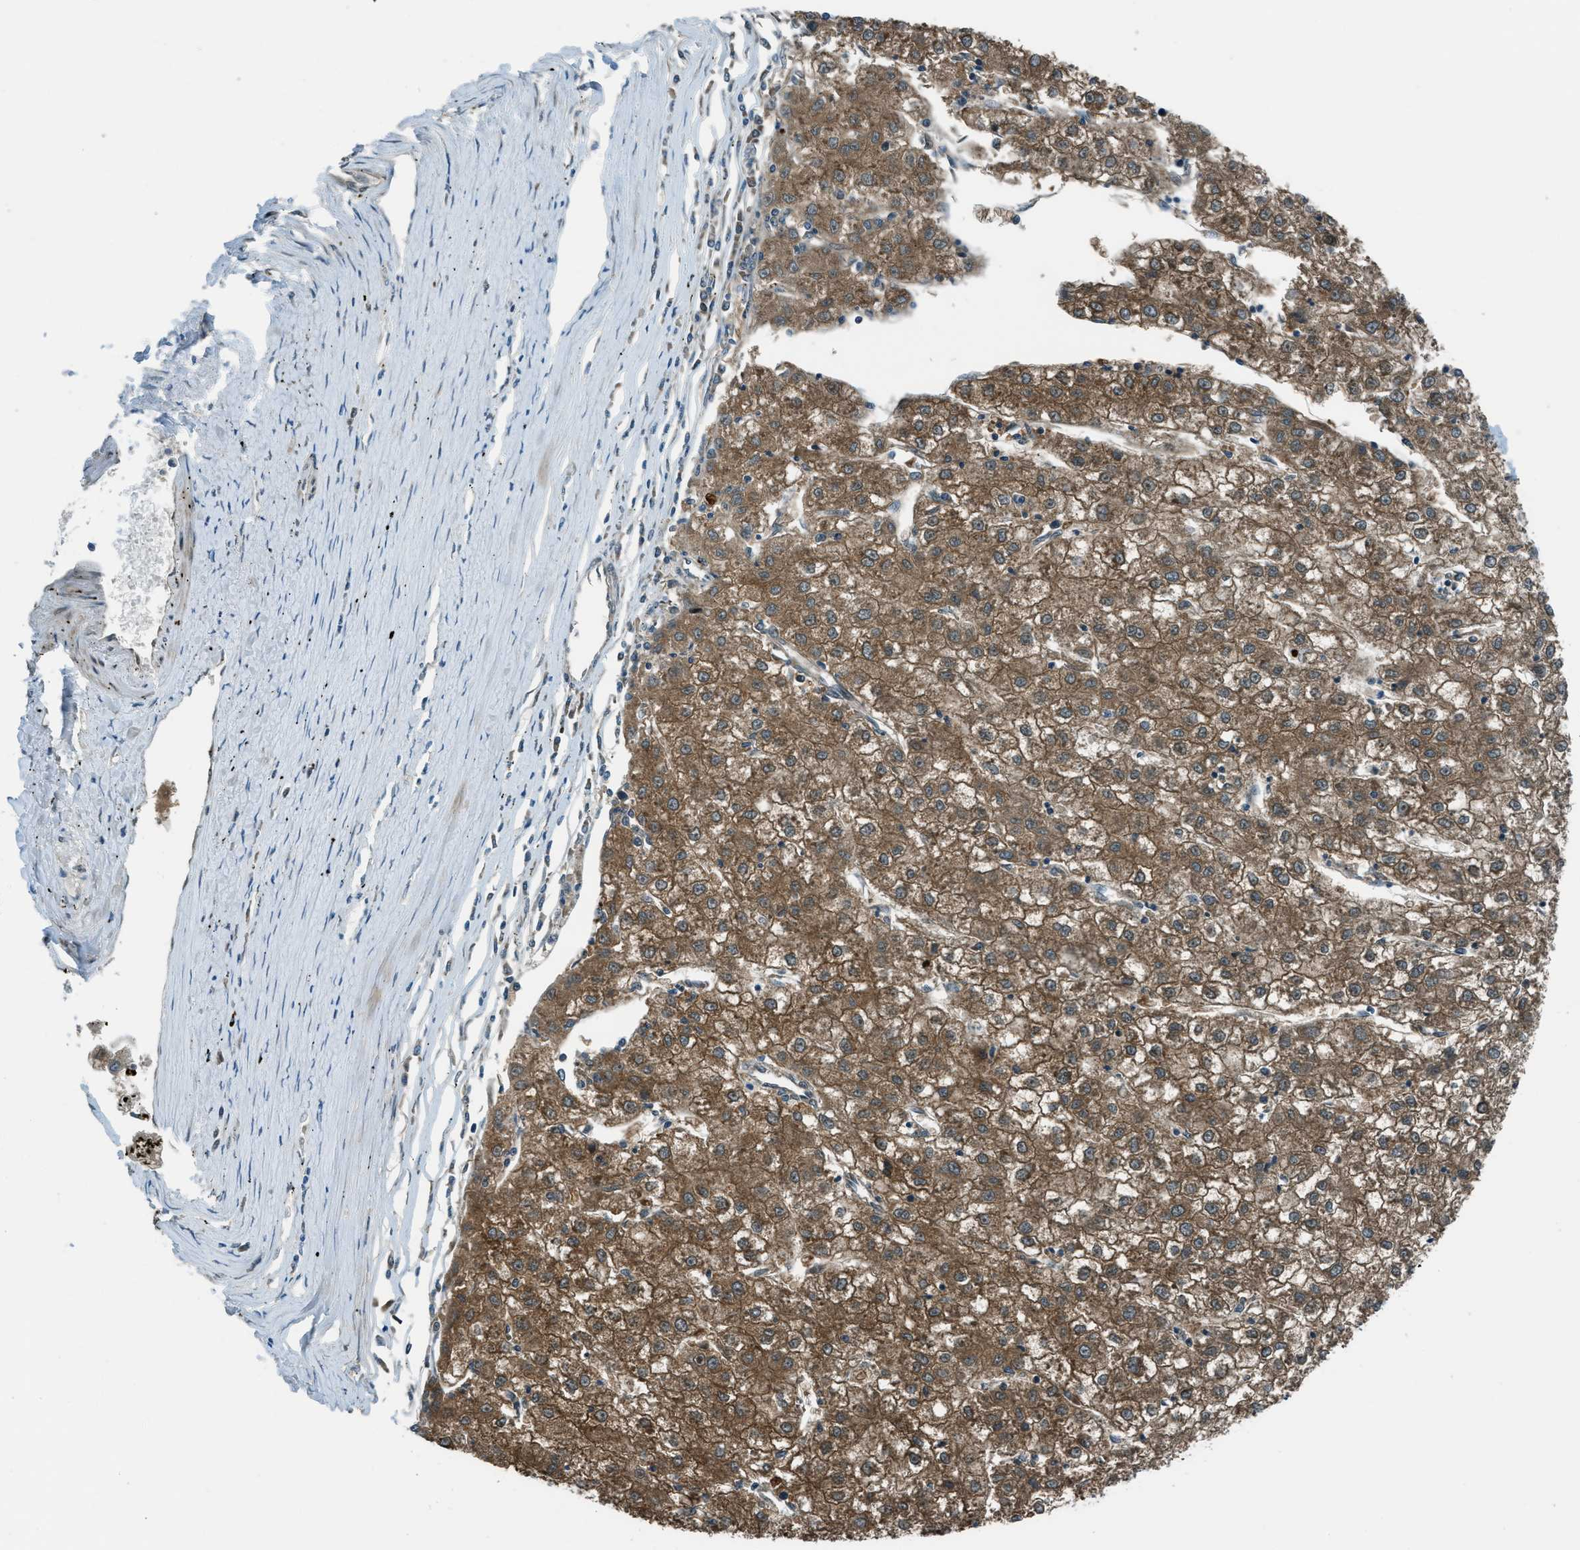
{"staining": {"intensity": "moderate", "quantity": ">75%", "location": "cytoplasmic/membranous"}, "tissue": "liver cancer", "cell_type": "Tumor cells", "image_type": "cancer", "snomed": [{"axis": "morphology", "description": "Carcinoma, Hepatocellular, NOS"}, {"axis": "topography", "description": "Liver"}], "caption": "This photomicrograph displays immunohistochemistry staining of hepatocellular carcinoma (liver), with medium moderate cytoplasmic/membranous staining in about >75% of tumor cells.", "gene": "NPEPL1", "patient": {"sex": "male", "age": 72}}